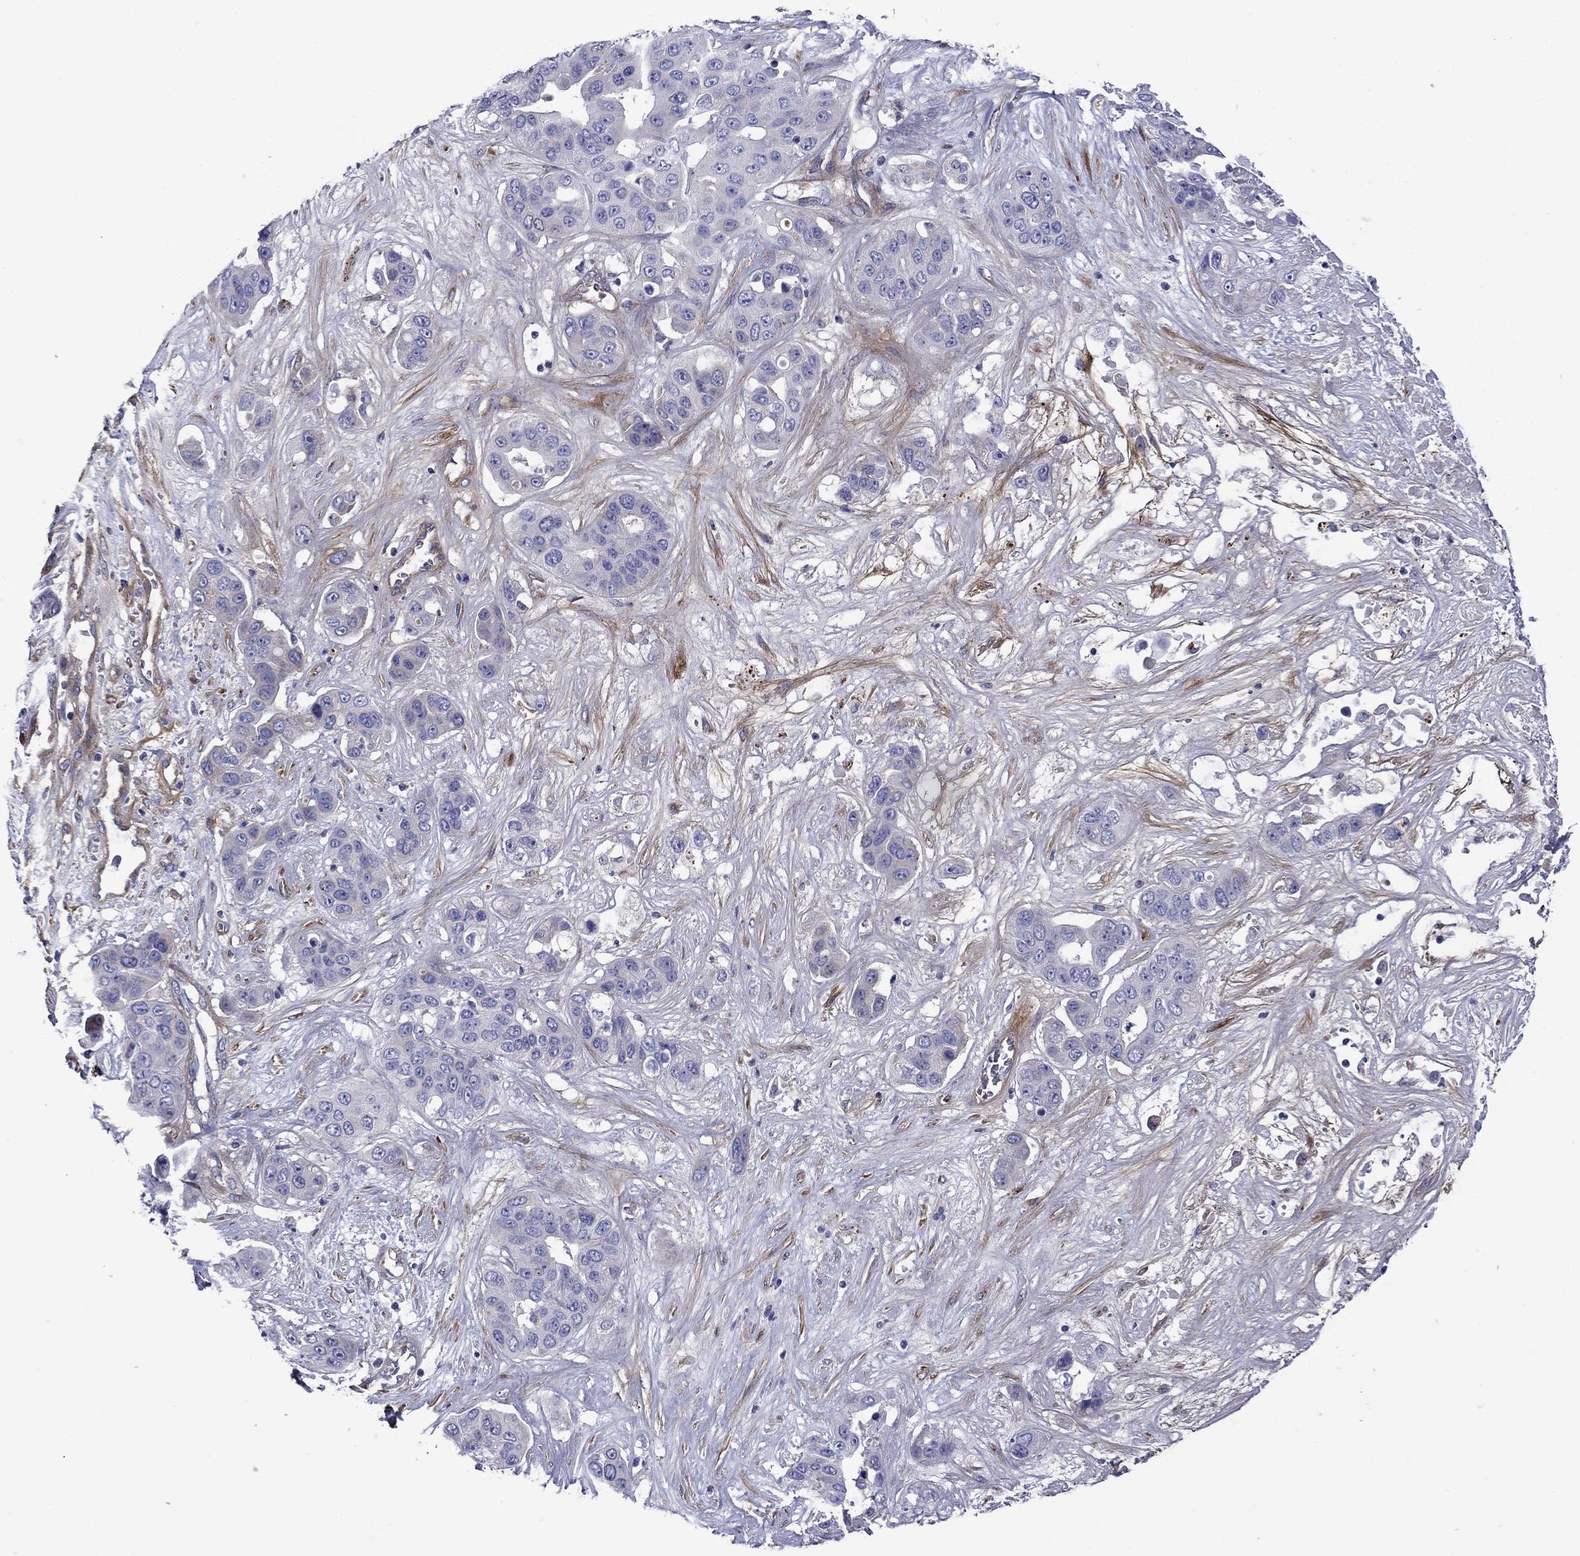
{"staining": {"intensity": "negative", "quantity": "none", "location": "none"}, "tissue": "liver cancer", "cell_type": "Tumor cells", "image_type": "cancer", "snomed": [{"axis": "morphology", "description": "Cholangiocarcinoma"}, {"axis": "topography", "description": "Liver"}], "caption": "The immunohistochemistry photomicrograph has no significant expression in tumor cells of liver cholangiocarcinoma tissue.", "gene": "HSPG2", "patient": {"sex": "female", "age": 52}}